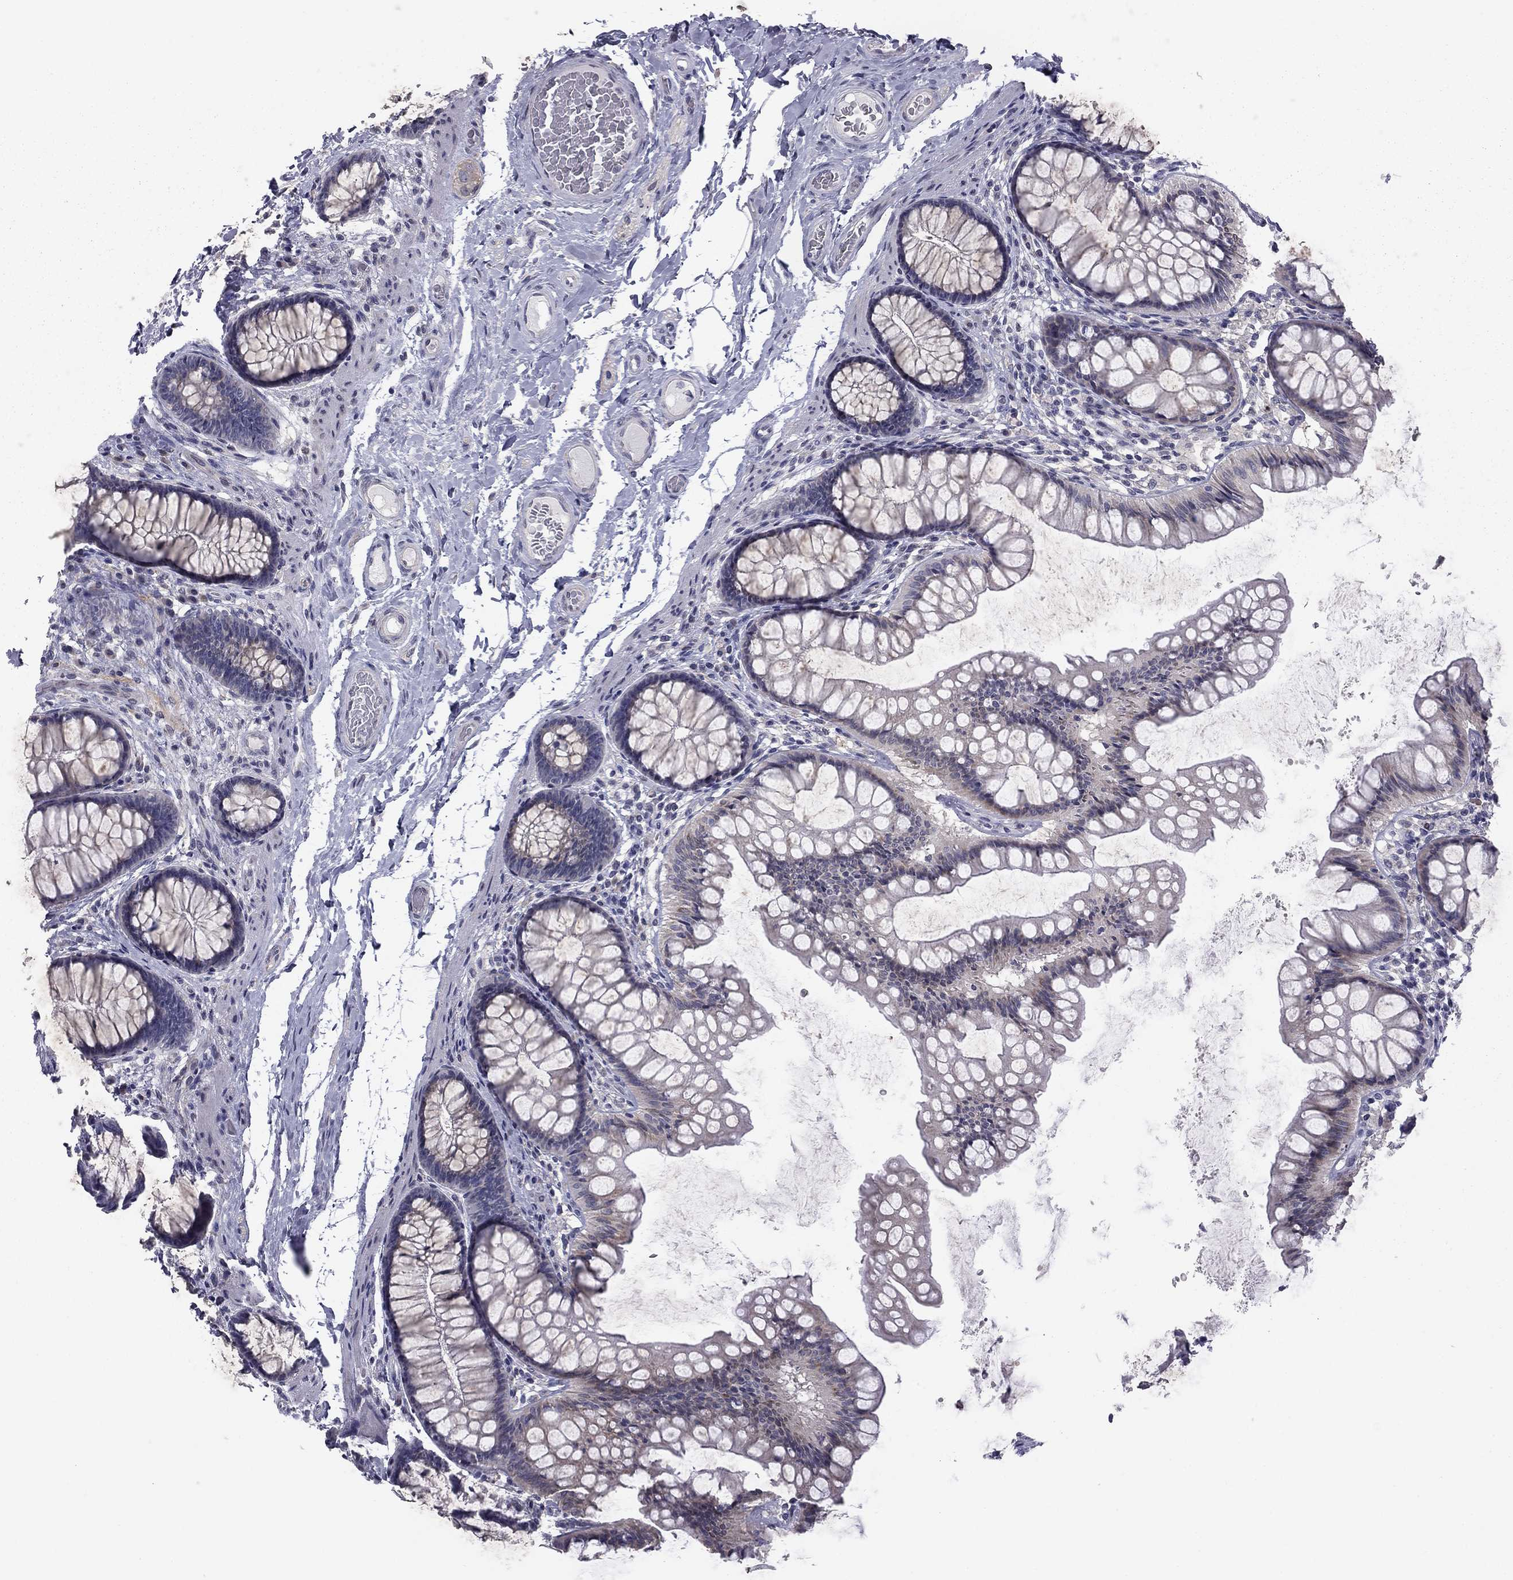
{"staining": {"intensity": "negative", "quantity": "none", "location": "none"}, "tissue": "colon", "cell_type": "Endothelial cells", "image_type": "normal", "snomed": [{"axis": "morphology", "description": "Normal tissue, NOS"}, {"axis": "topography", "description": "Colon"}], "caption": "Immunohistochemical staining of benign colon shows no significant expression in endothelial cells.", "gene": "PRRT2", "patient": {"sex": "female", "age": 65}}